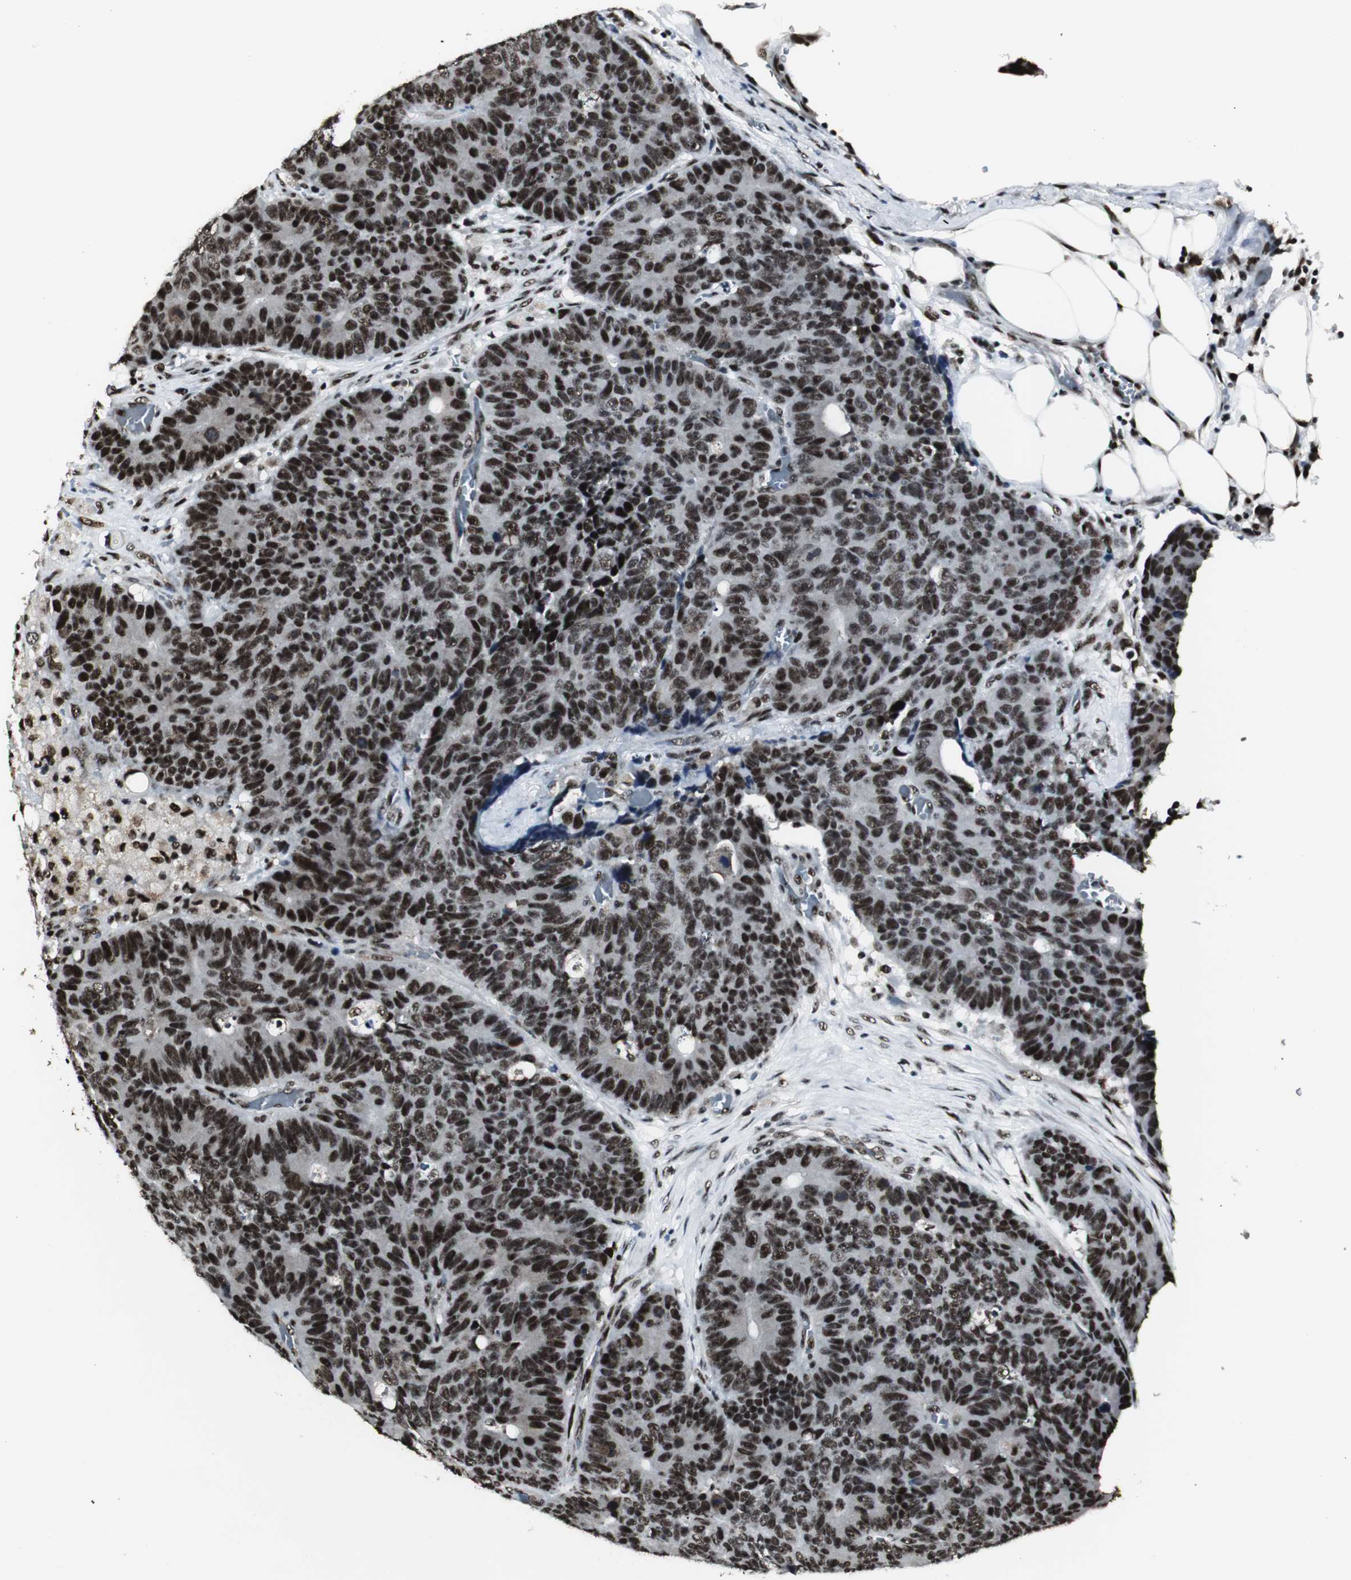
{"staining": {"intensity": "strong", "quantity": ">75%", "location": "nuclear"}, "tissue": "colorectal cancer", "cell_type": "Tumor cells", "image_type": "cancer", "snomed": [{"axis": "morphology", "description": "Adenocarcinoma, NOS"}, {"axis": "topography", "description": "Colon"}], "caption": "Colorectal cancer (adenocarcinoma) stained with DAB immunohistochemistry reveals high levels of strong nuclear positivity in approximately >75% of tumor cells. (Brightfield microscopy of DAB IHC at high magnification).", "gene": "PARN", "patient": {"sex": "female", "age": 86}}